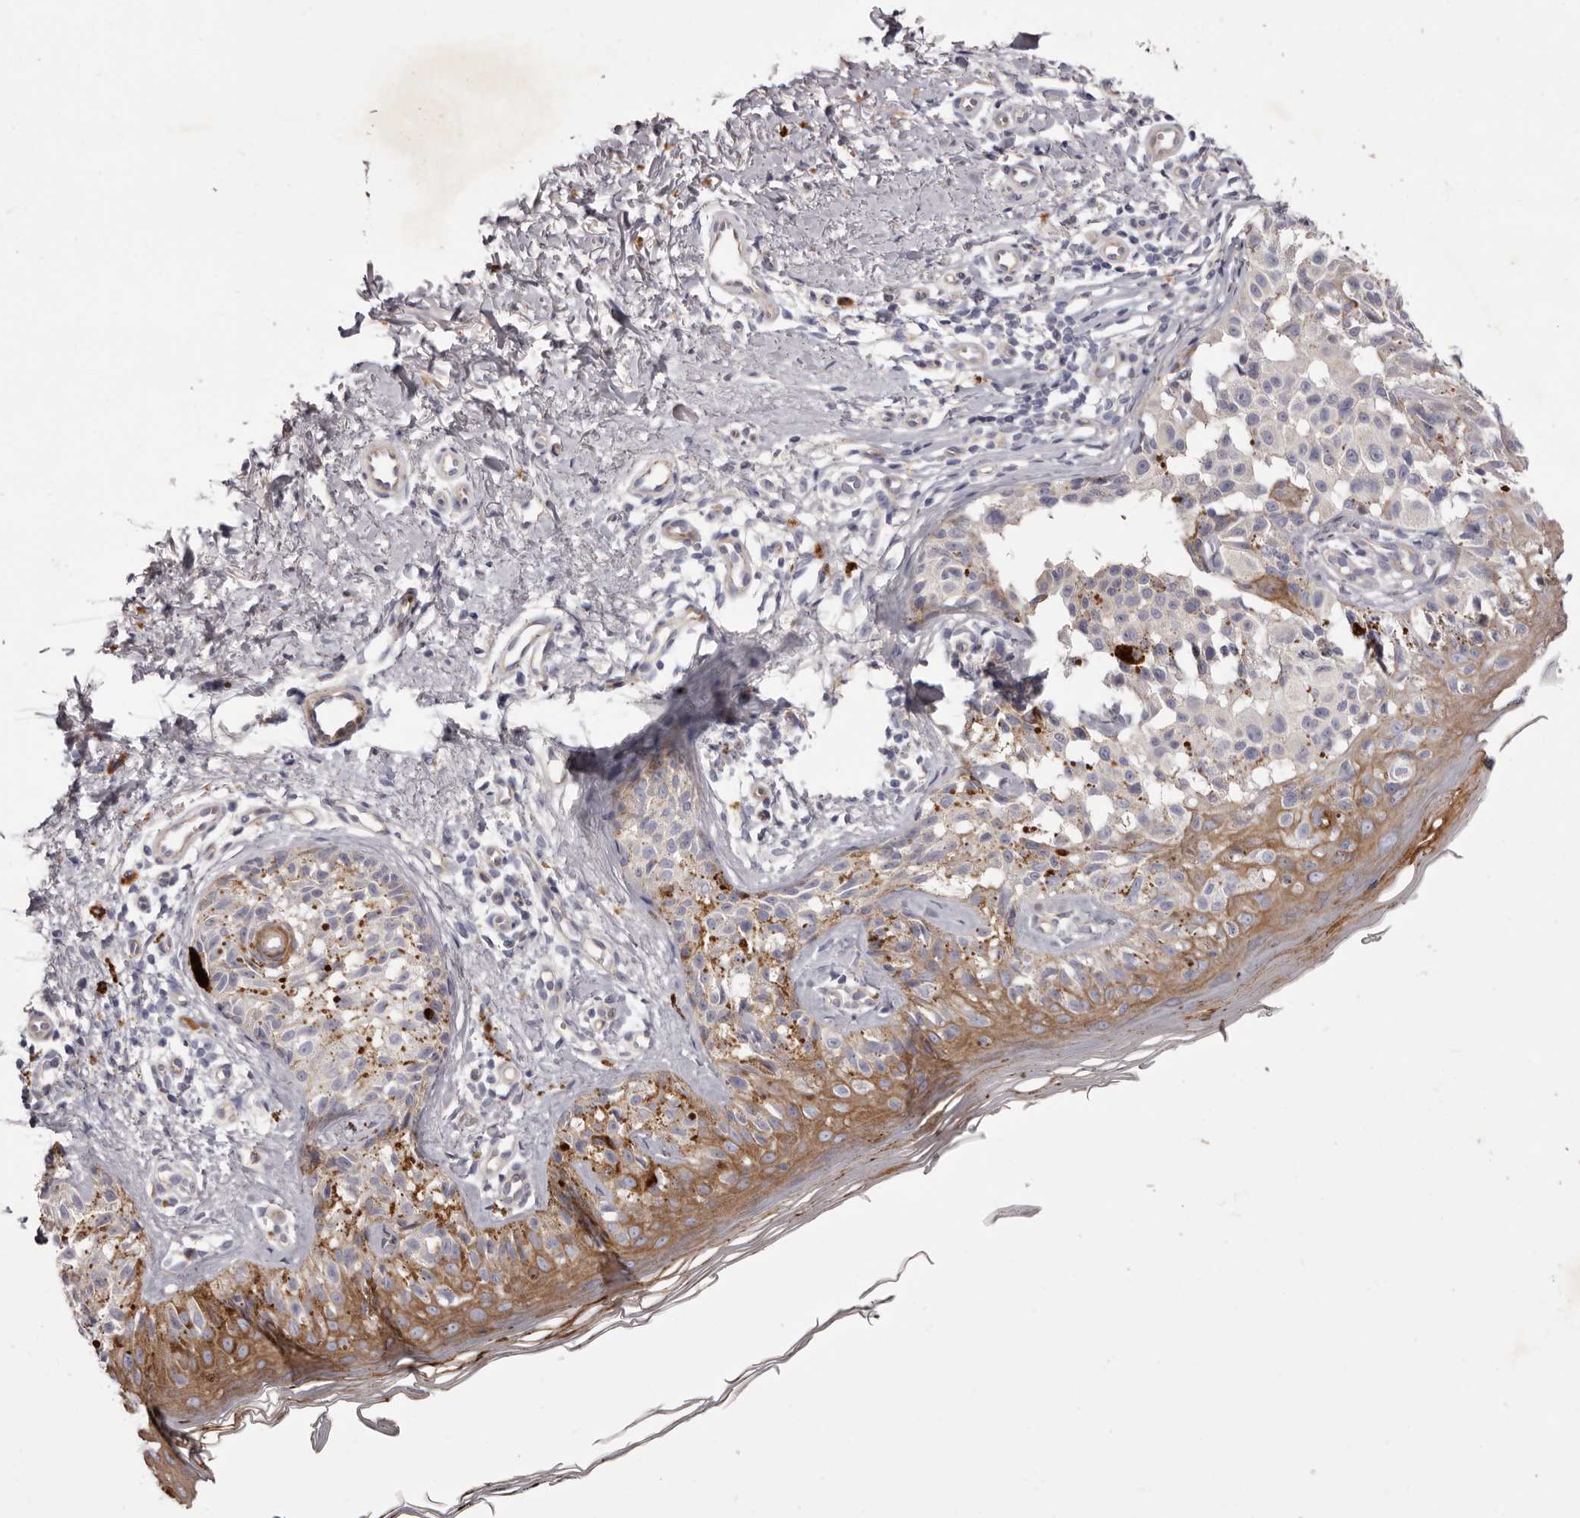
{"staining": {"intensity": "negative", "quantity": "none", "location": "none"}, "tissue": "melanoma", "cell_type": "Tumor cells", "image_type": "cancer", "snomed": [{"axis": "morphology", "description": "Malignant melanoma, NOS"}, {"axis": "topography", "description": "Skin"}], "caption": "Tumor cells are negative for protein expression in human malignant melanoma.", "gene": "PEG10", "patient": {"sex": "female", "age": 50}}